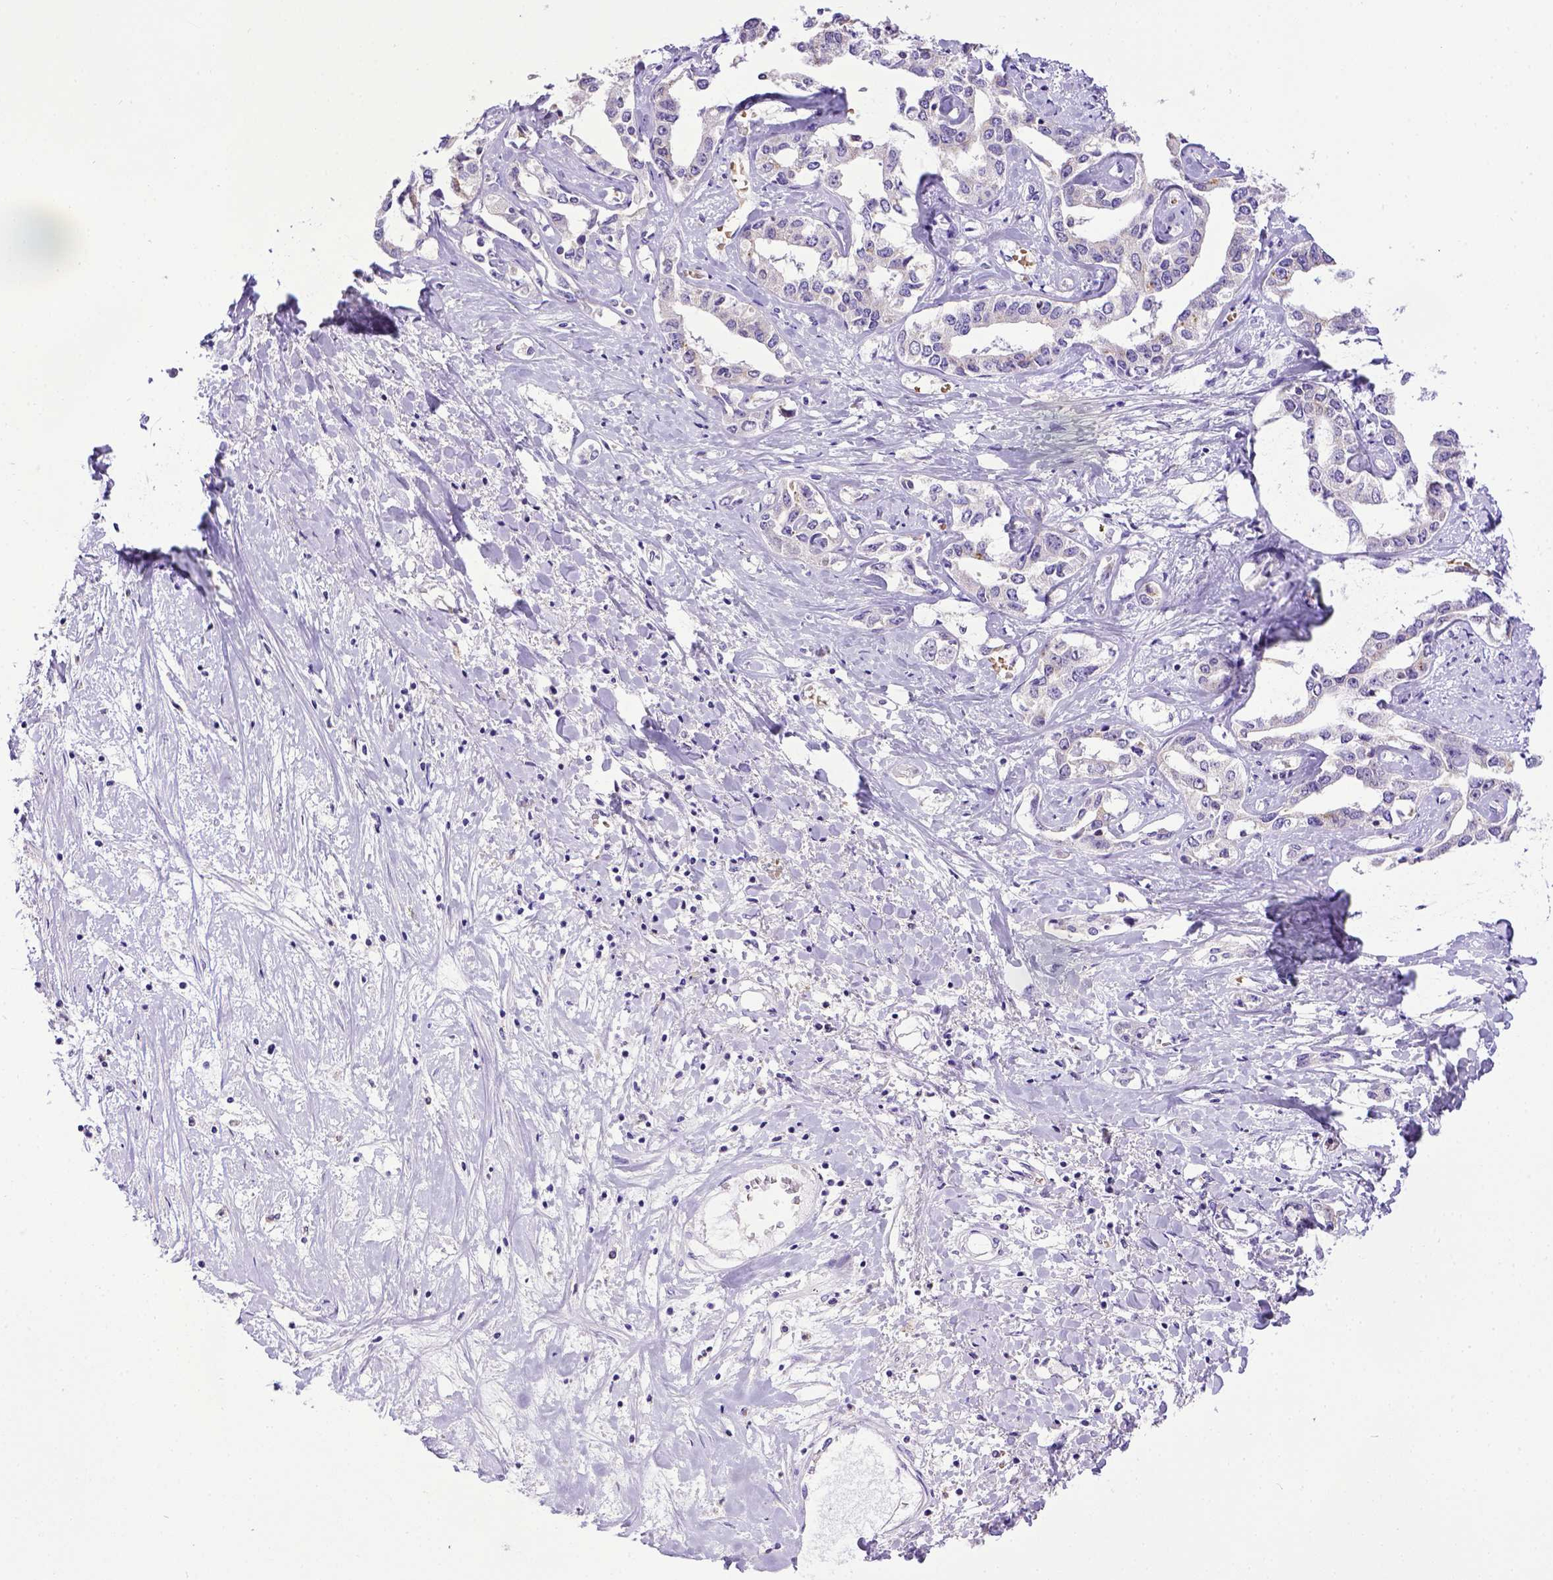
{"staining": {"intensity": "negative", "quantity": "none", "location": "none"}, "tissue": "liver cancer", "cell_type": "Tumor cells", "image_type": "cancer", "snomed": [{"axis": "morphology", "description": "Cholangiocarcinoma"}, {"axis": "topography", "description": "Liver"}], "caption": "Tumor cells are negative for brown protein staining in liver cancer.", "gene": "SPEF1", "patient": {"sex": "male", "age": 59}}